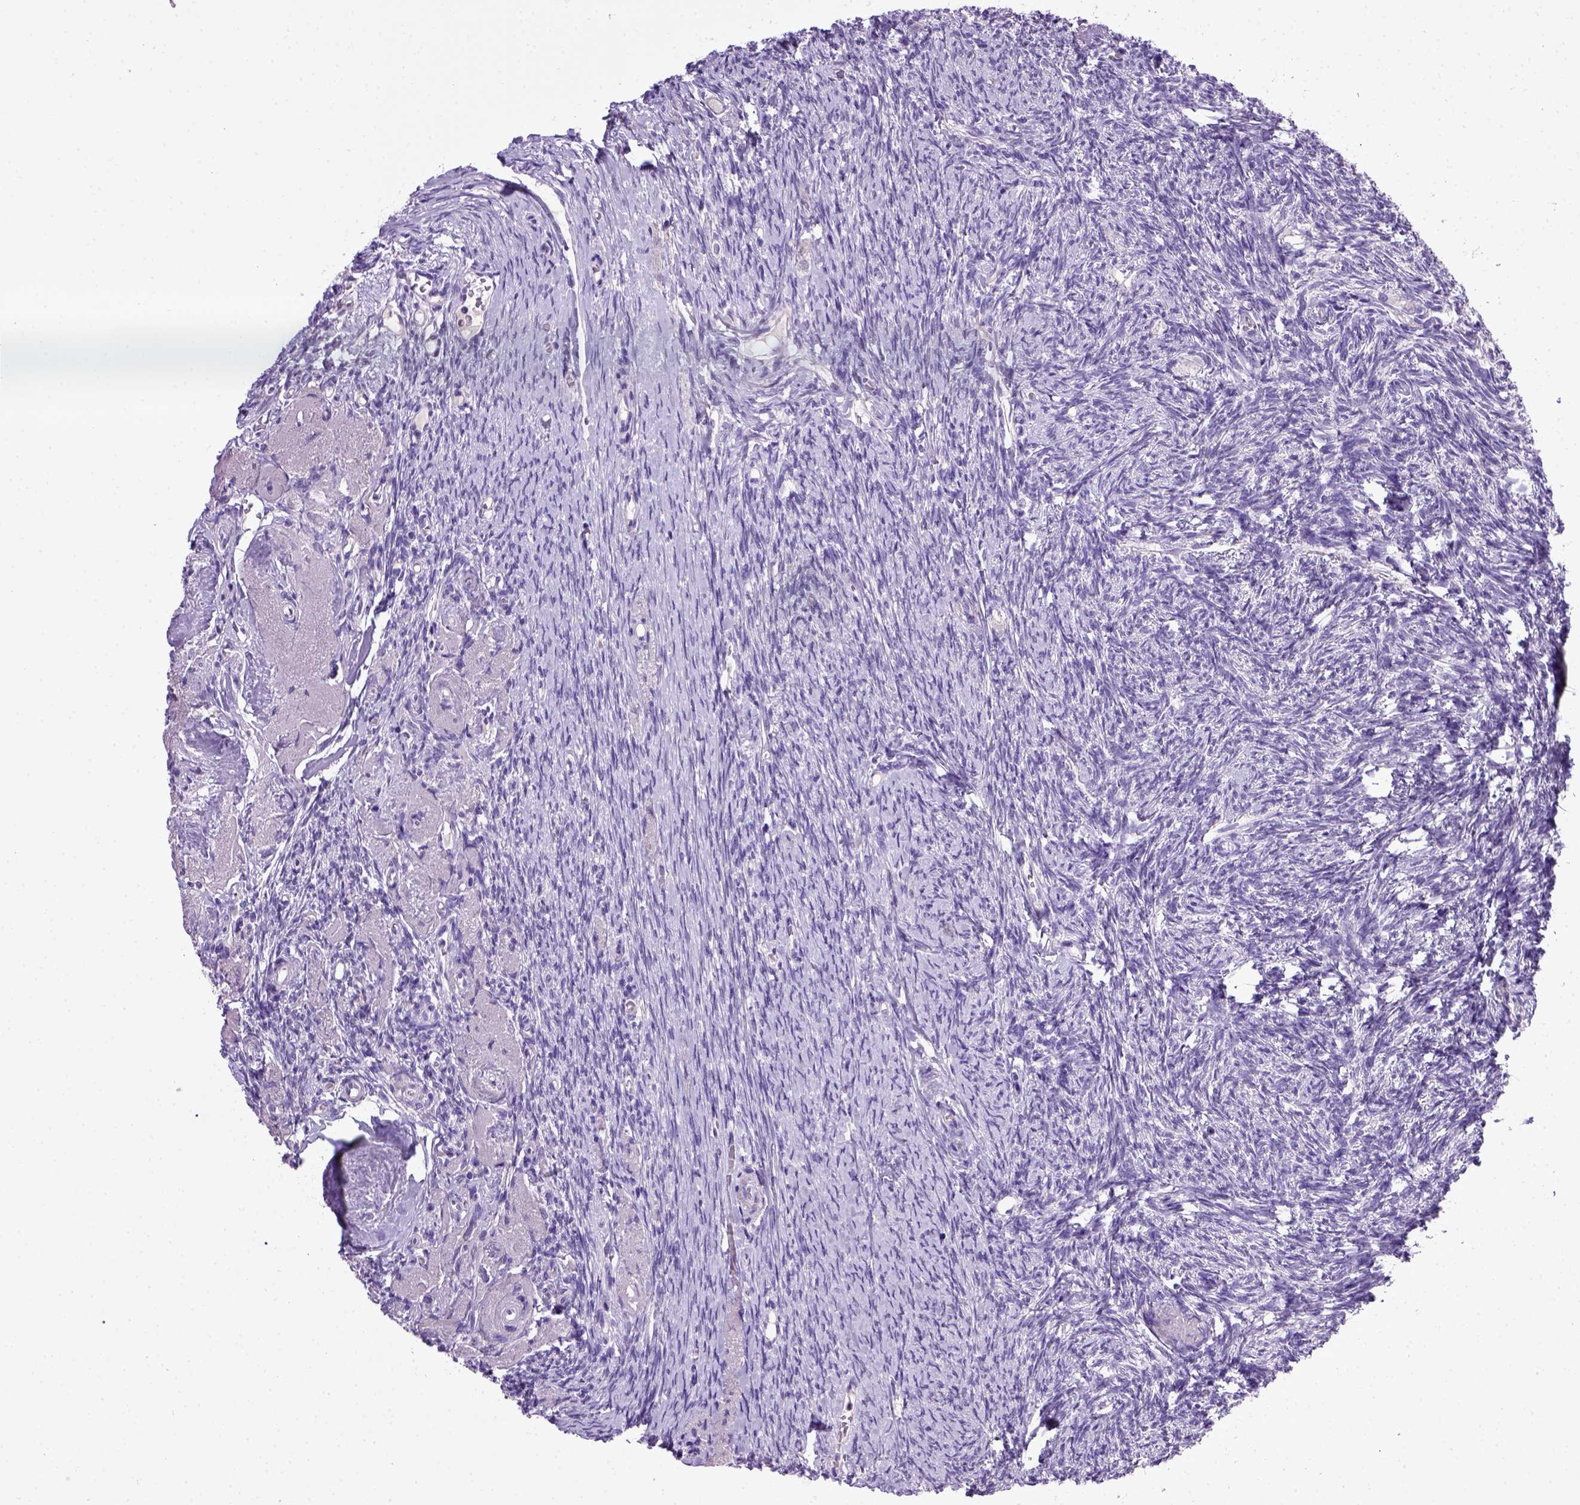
{"staining": {"intensity": "negative", "quantity": "none", "location": "none"}, "tissue": "ovary", "cell_type": "Follicle cells", "image_type": "normal", "snomed": [{"axis": "morphology", "description": "Normal tissue, NOS"}, {"axis": "topography", "description": "Ovary"}], "caption": "Immunohistochemistry (IHC) of benign ovary displays no staining in follicle cells. Nuclei are stained in blue.", "gene": "CDH1", "patient": {"sex": "female", "age": 72}}